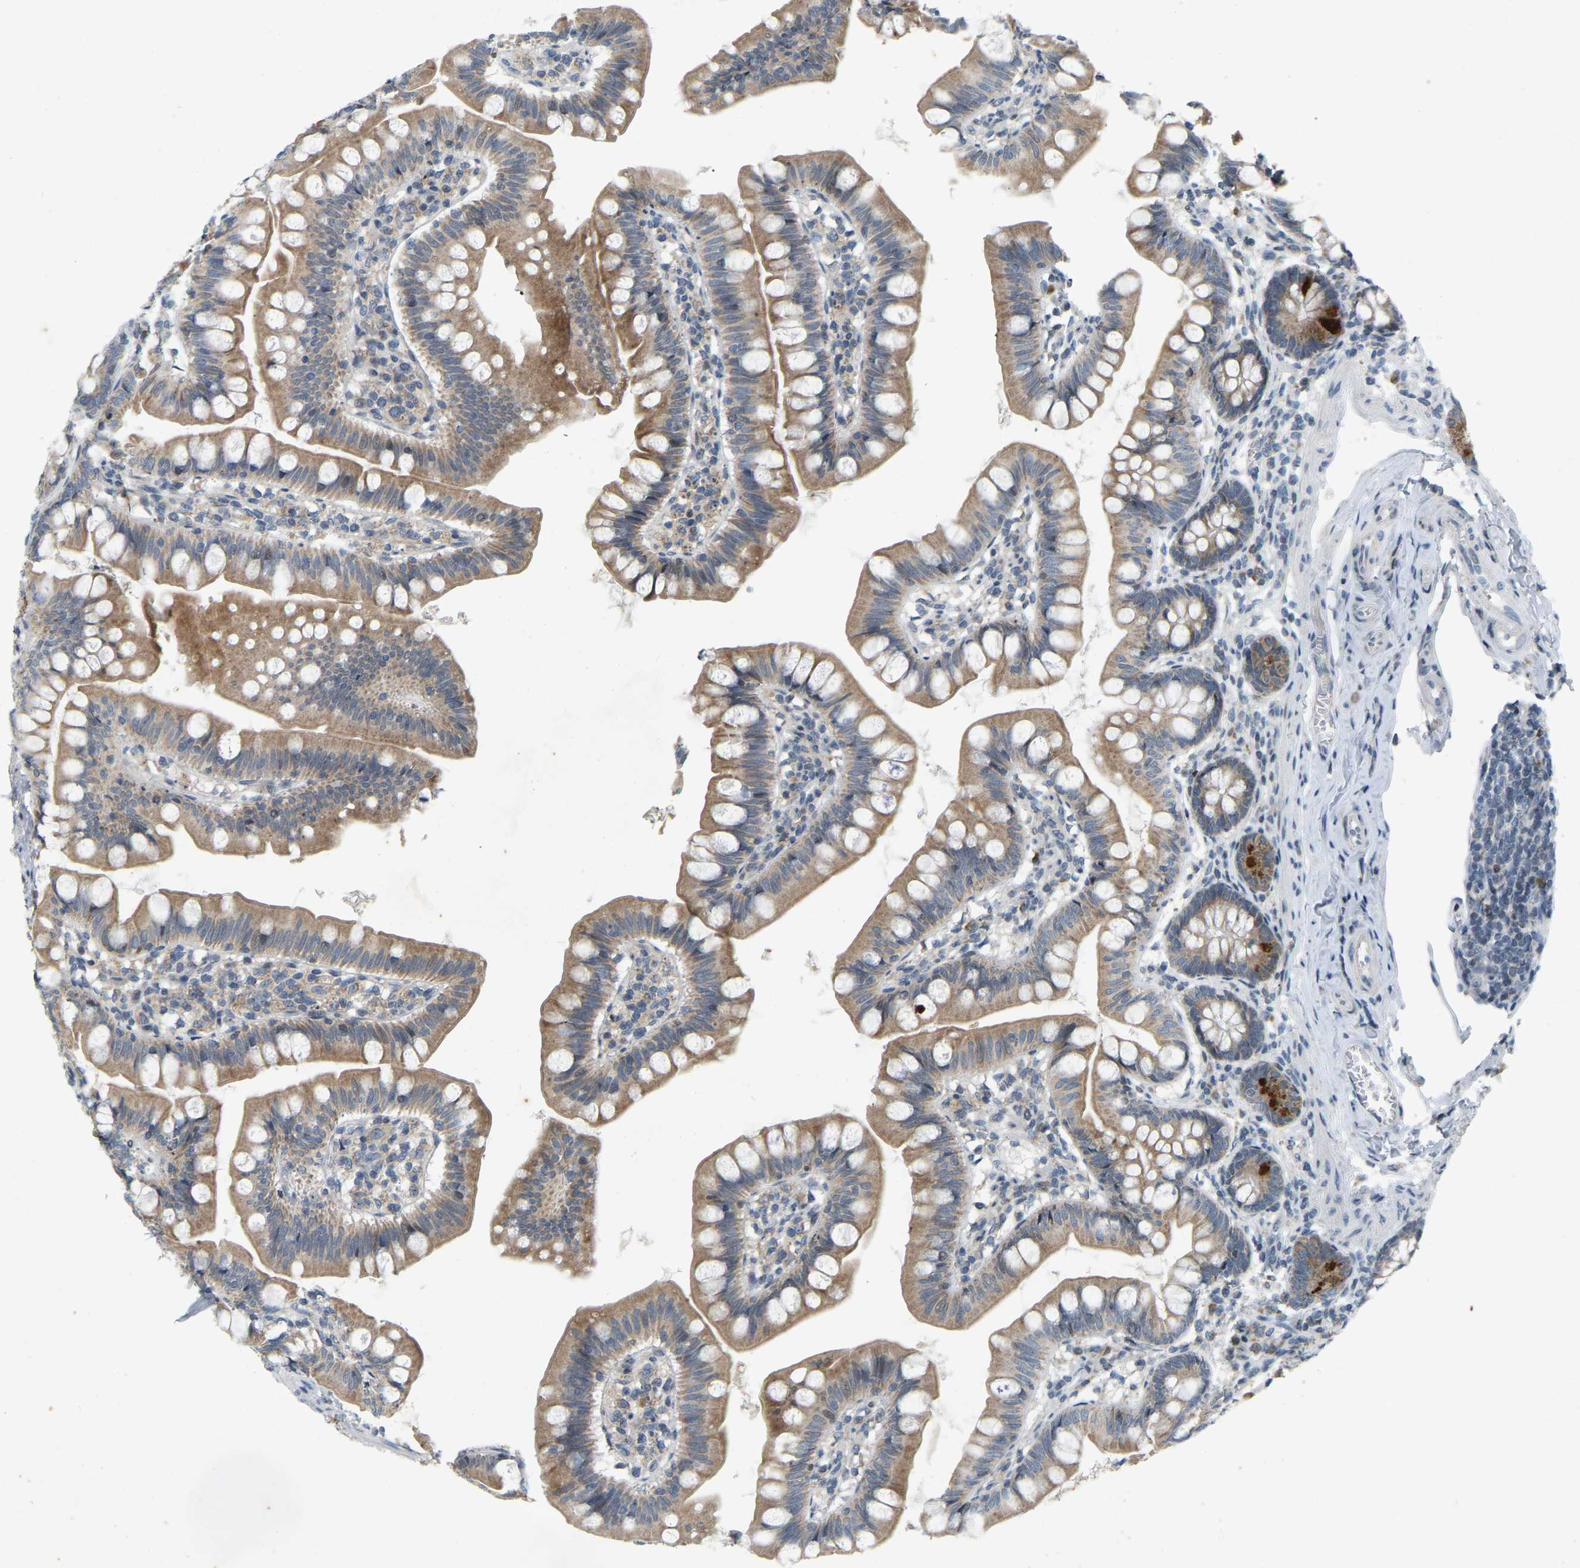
{"staining": {"intensity": "moderate", "quantity": ">75%", "location": "cytoplasmic/membranous"}, "tissue": "small intestine", "cell_type": "Glandular cells", "image_type": "normal", "snomed": [{"axis": "morphology", "description": "Normal tissue, NOS"}, {"axis": "topography", "description": "Small intestine"}], "caption": "Immunohistochemical staining of benign human small intestine demonstrates medium levels of moderate cytoplasmic/membranous staining in about >75% of glandular cells.", "gene": "ENSG00000283765", "patient": {"sex": "male", "age": 7}}